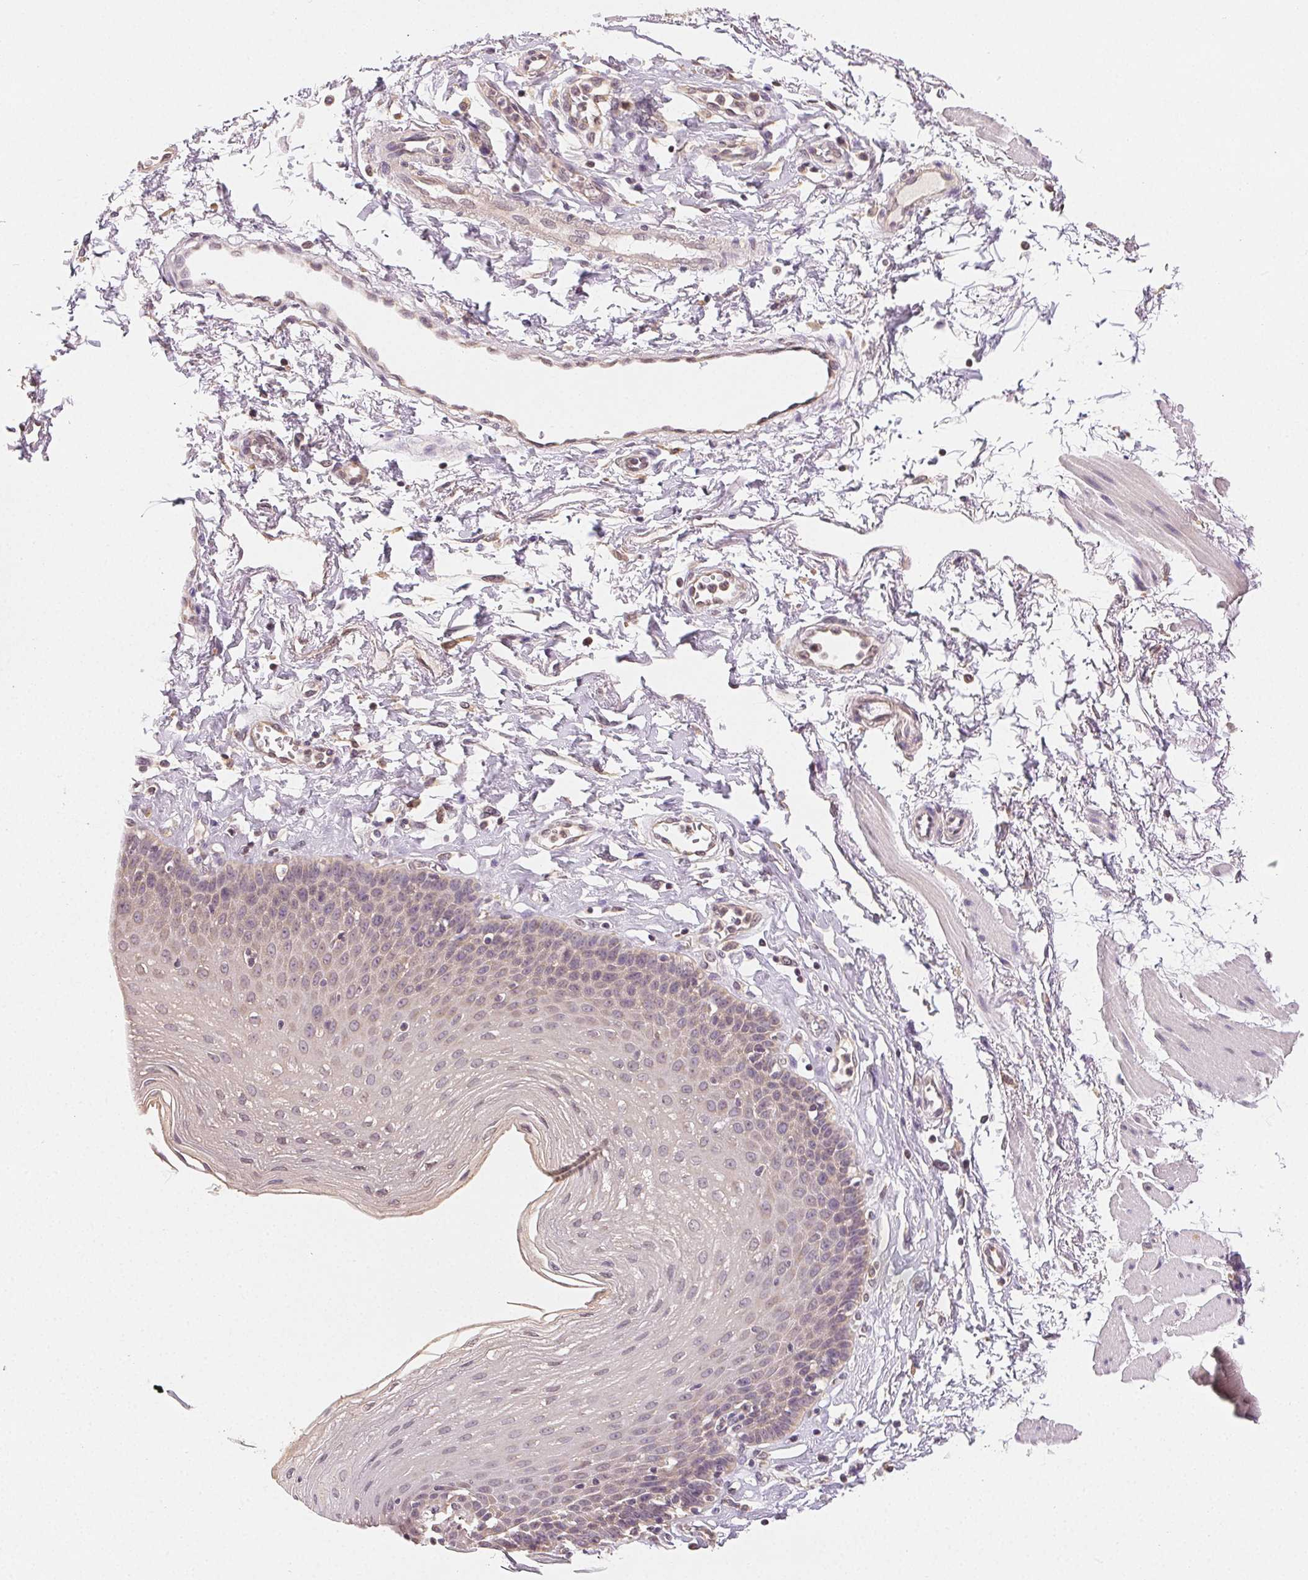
{"staining": {"intensity": "negative", "quantity": "none", "location": "none"}, "tissue": "esophagus", "cell_type": "Squamous epithelial cells", "image_type": "normal", "snomed": [{"axis": "morphology", "description": "Normal tissue, NOS"}, {"axis": "topography", "description": "Esophagus"}], "caption": "A high-resolution photomicrograph shows IHC staining of benign esophagus, which displays no significant staining in squamous epithelial cells.", "gene": "SEZ6L2", "patient": {"sex": "female", "age": 81}}